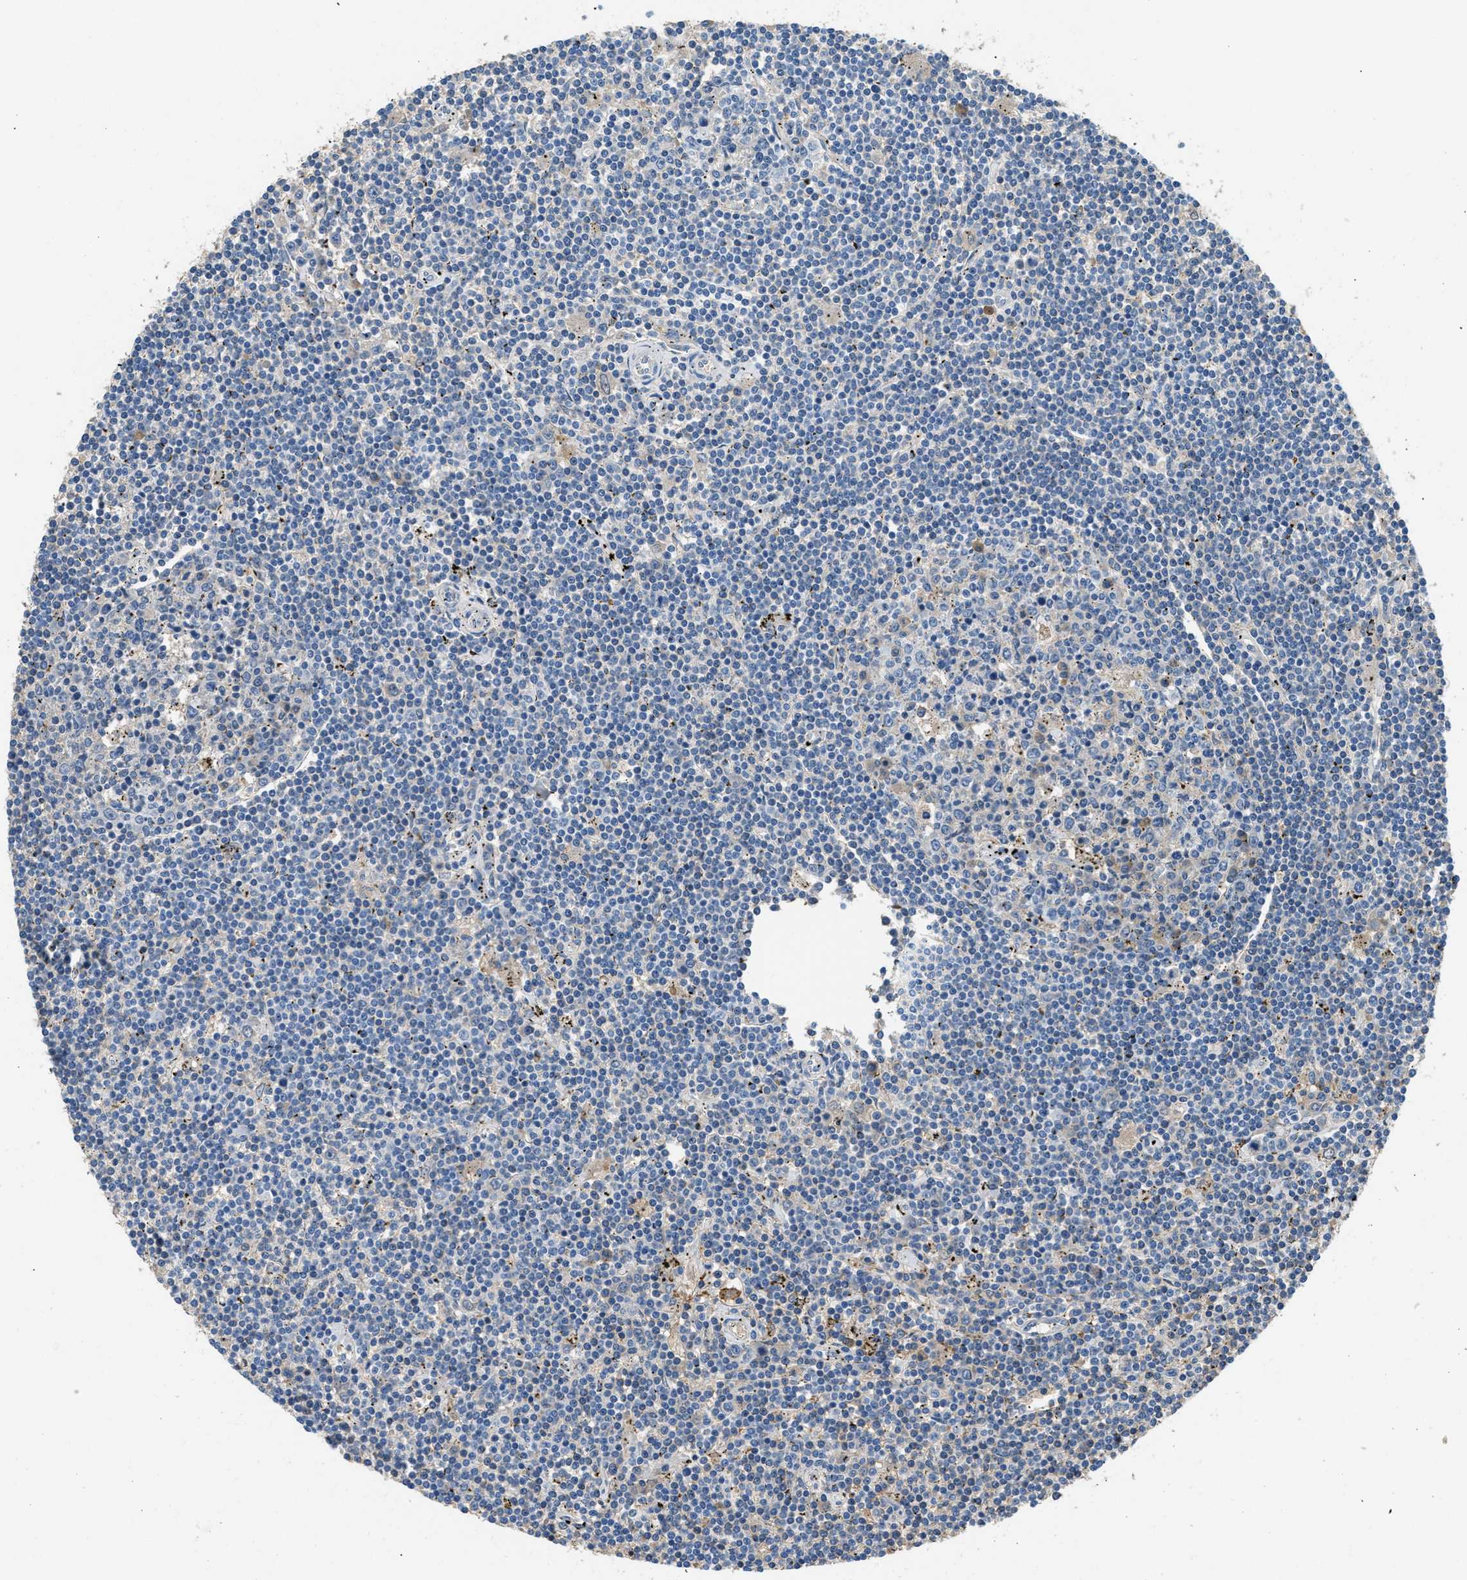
{"staining": {"intensity": "negative", "quantity": "none", "location": "none"}, "tissue": "lymphoma", "cell_type": "Tumor cells", "image_type": "cancer", "snomed": [{"axis": "morphology", "description": "Malignant lymphoma, non-Hodgkin's type, Low grade"}, {"axis": "topography", "description": "Spleen"}], "caption": "Immunohistochemistry (IHC) of lymphoma shows no positivity in tumor cells.", "gene": "STC1", "patient": {"sex": "male", "age": 76}}